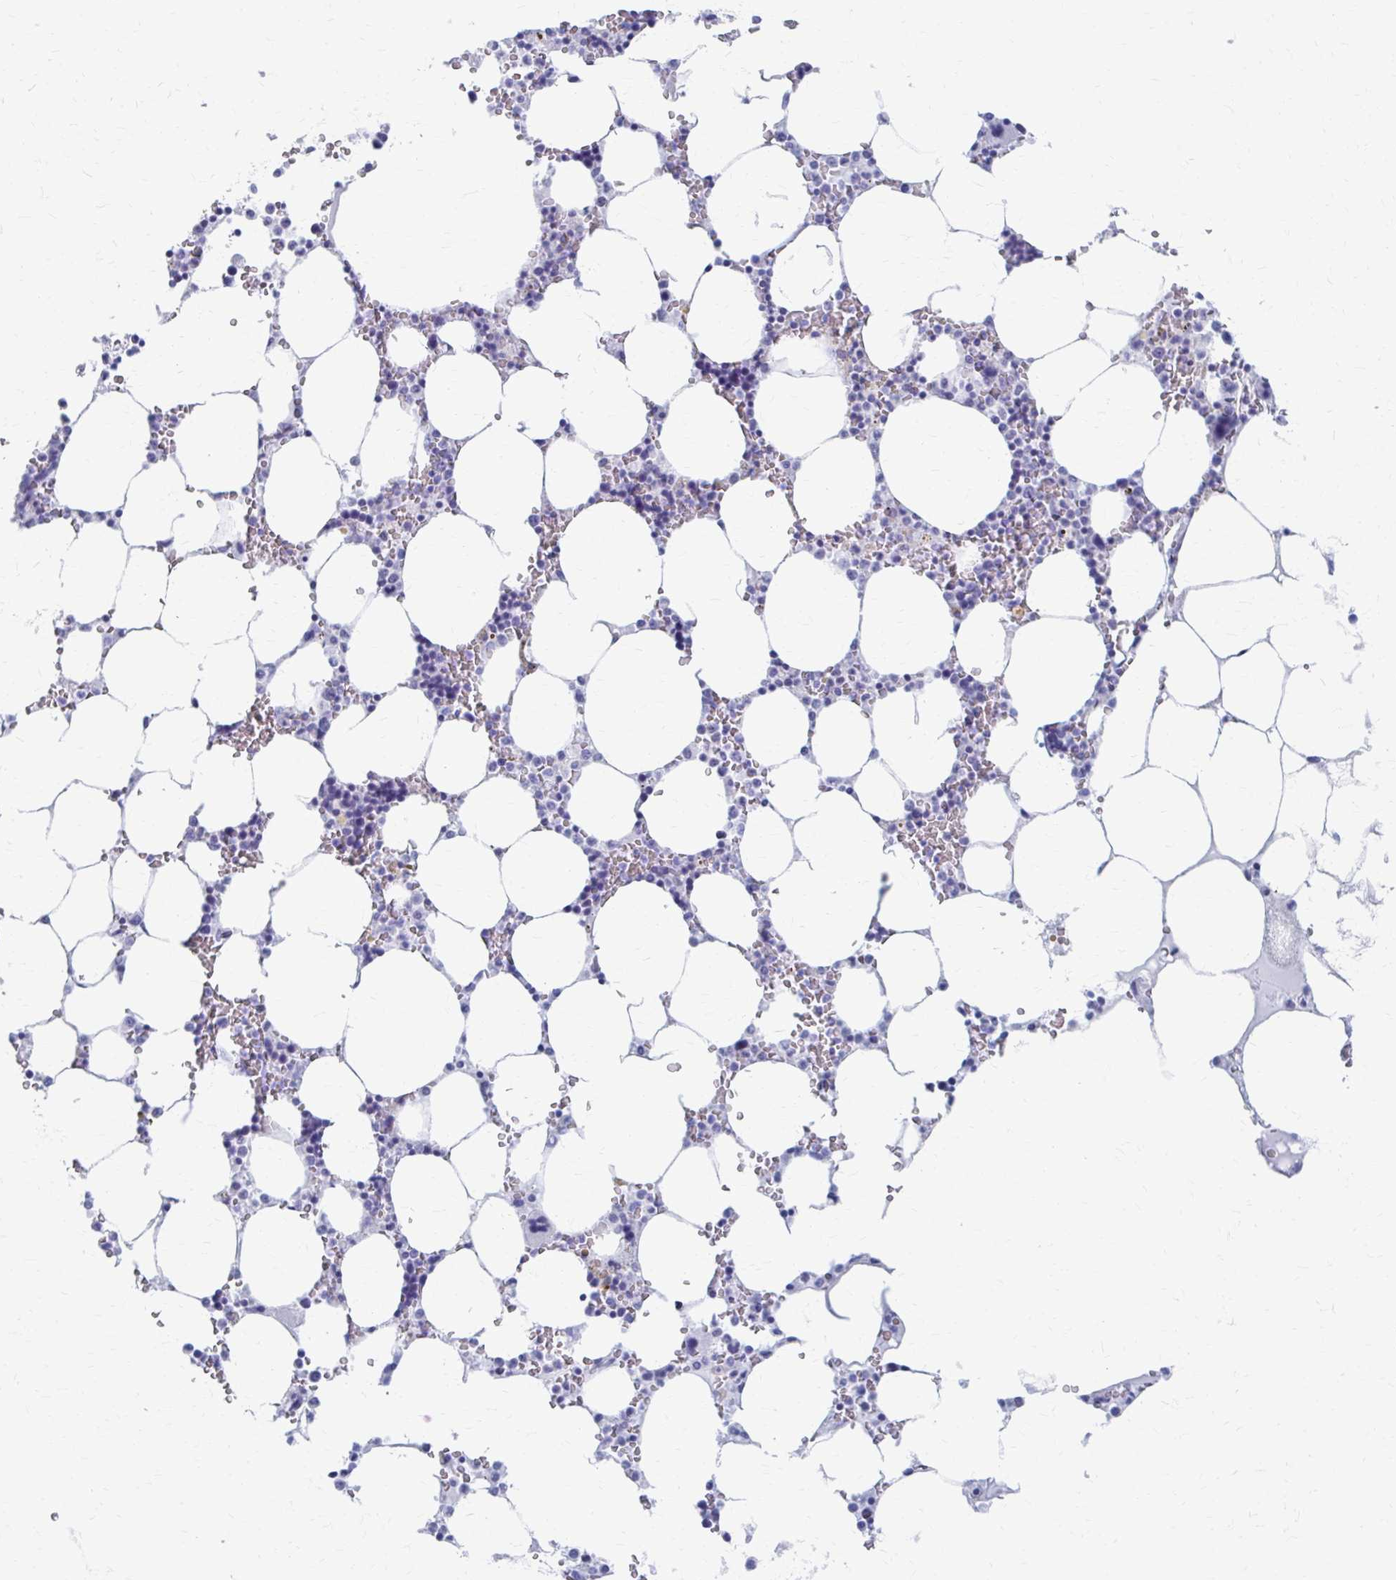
{"staining": {"intensity": "negative", "quantity": "none", "location": "none"}, "tissue": "bone marrow", "cell_type": "Hematopoietic cells", "image_type": "normal", "snomed": [{"axis": "morphology", "description": "Normal tissue, NOS"}, {"axis": "topography", "description": "Bone marrow"}], "caption": "Immunohistochemistry histopathology image of normal human bone marrow stained for a protein (brown), which demonstrates no positivity in hematopoietic cells. (DAB (3,3'-diaminobenzidine) immunohistochemistry visualized using brightfield microscopy, high magnification).", "gene": "CELF5", "patient": {"sex": "male", "age": 64}}